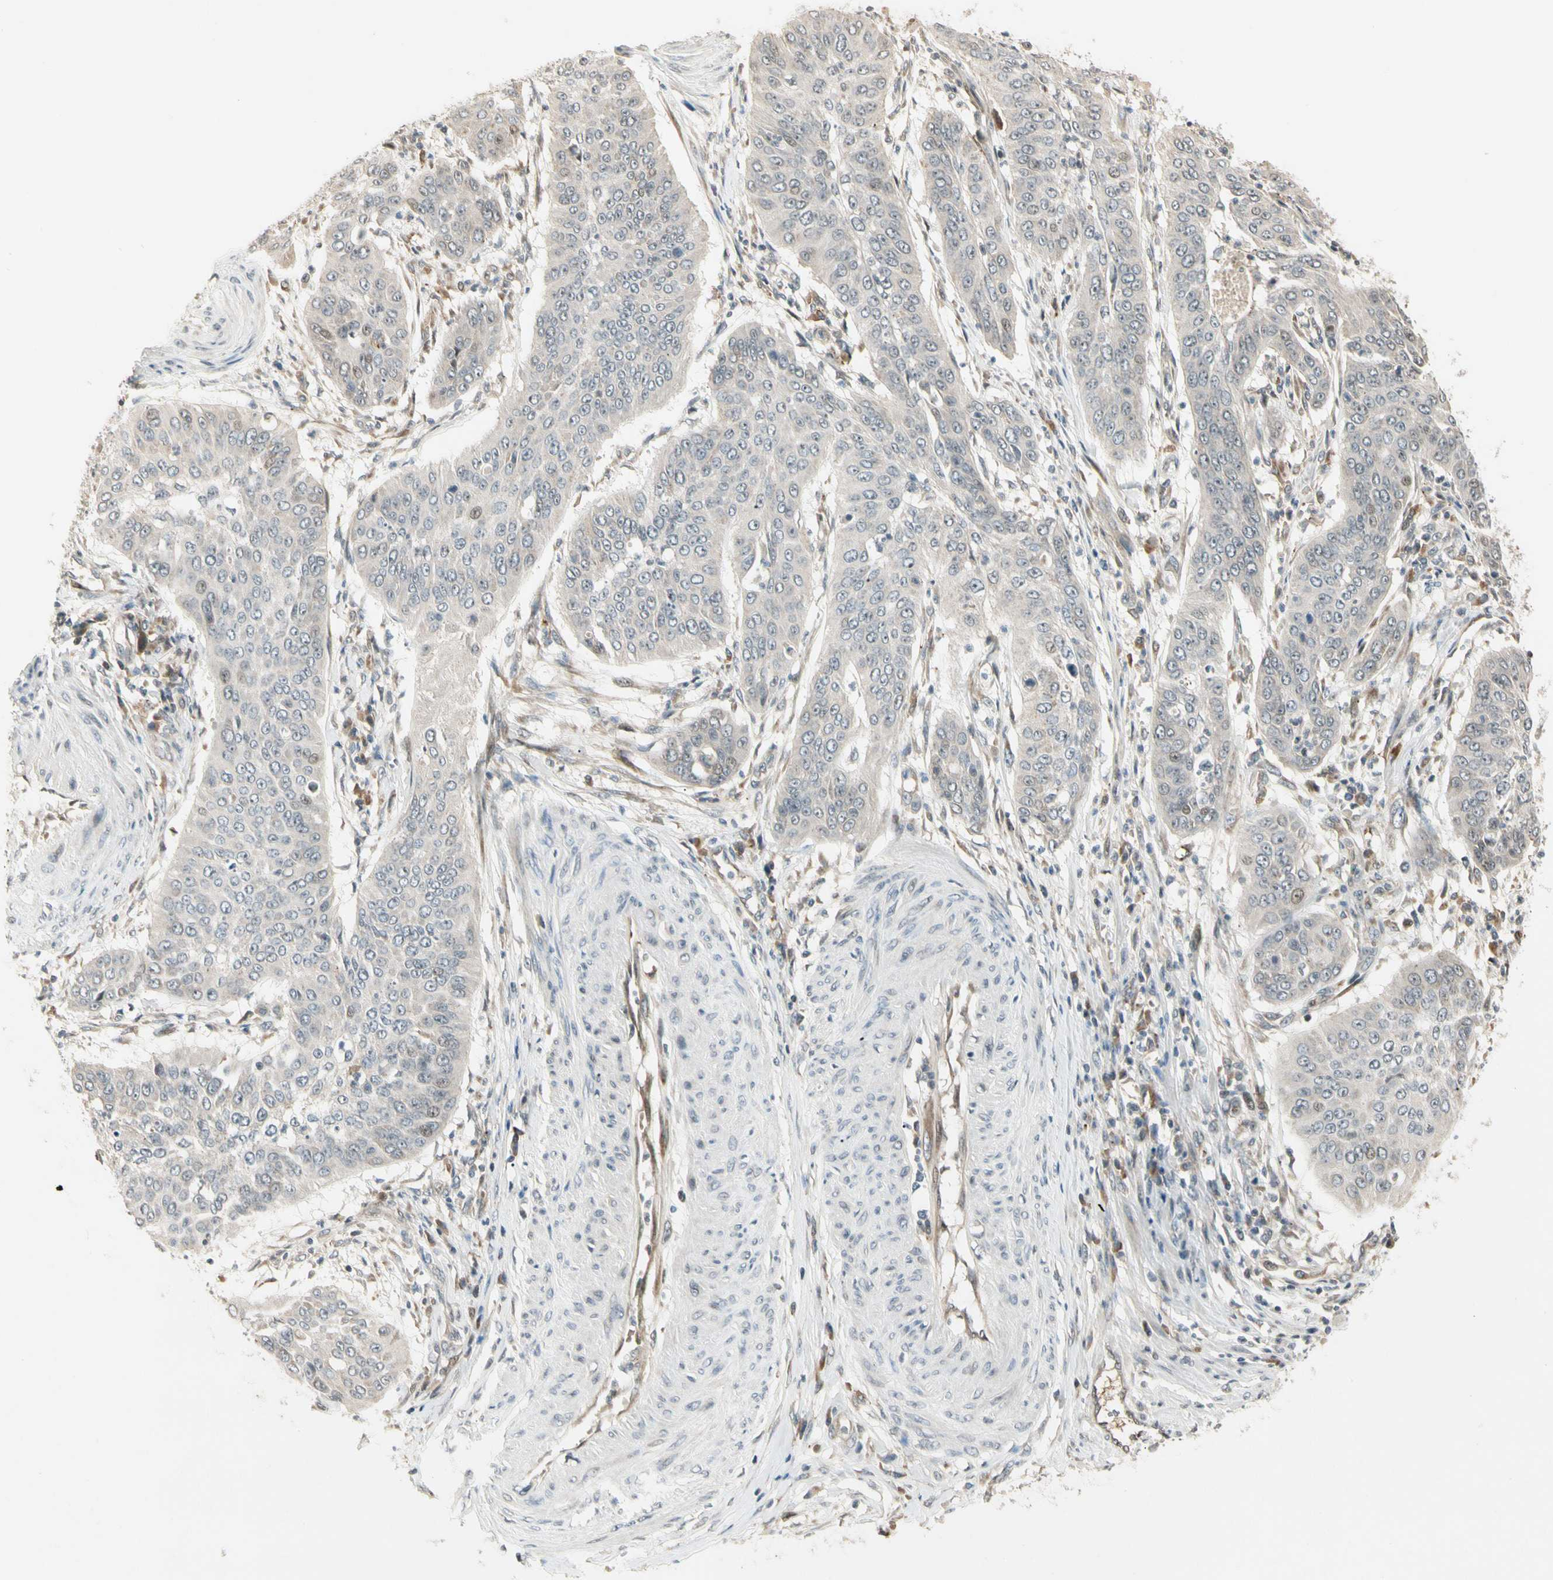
{"staining": {"intensity": "weak", "quantity": "<25%", "location": "nuclear"}, "tissue": "cervical cancer", "cell_type": "Tumor cells", "image_type": "cancer", "snomed": [{"axis": "morphology", "description": "Normal tissue, NOS"}, {"axis": "morphology", "description": "Squamous cell carcinoma, NOS"}, {"axis": "topography", "description": "Cervix"}], "caption": "Tumor cells show no significant staining in squamous cell carcinoma (cervical).", "gene": "FNDC3B", "patient": {"sex": "female", "age": 39}}